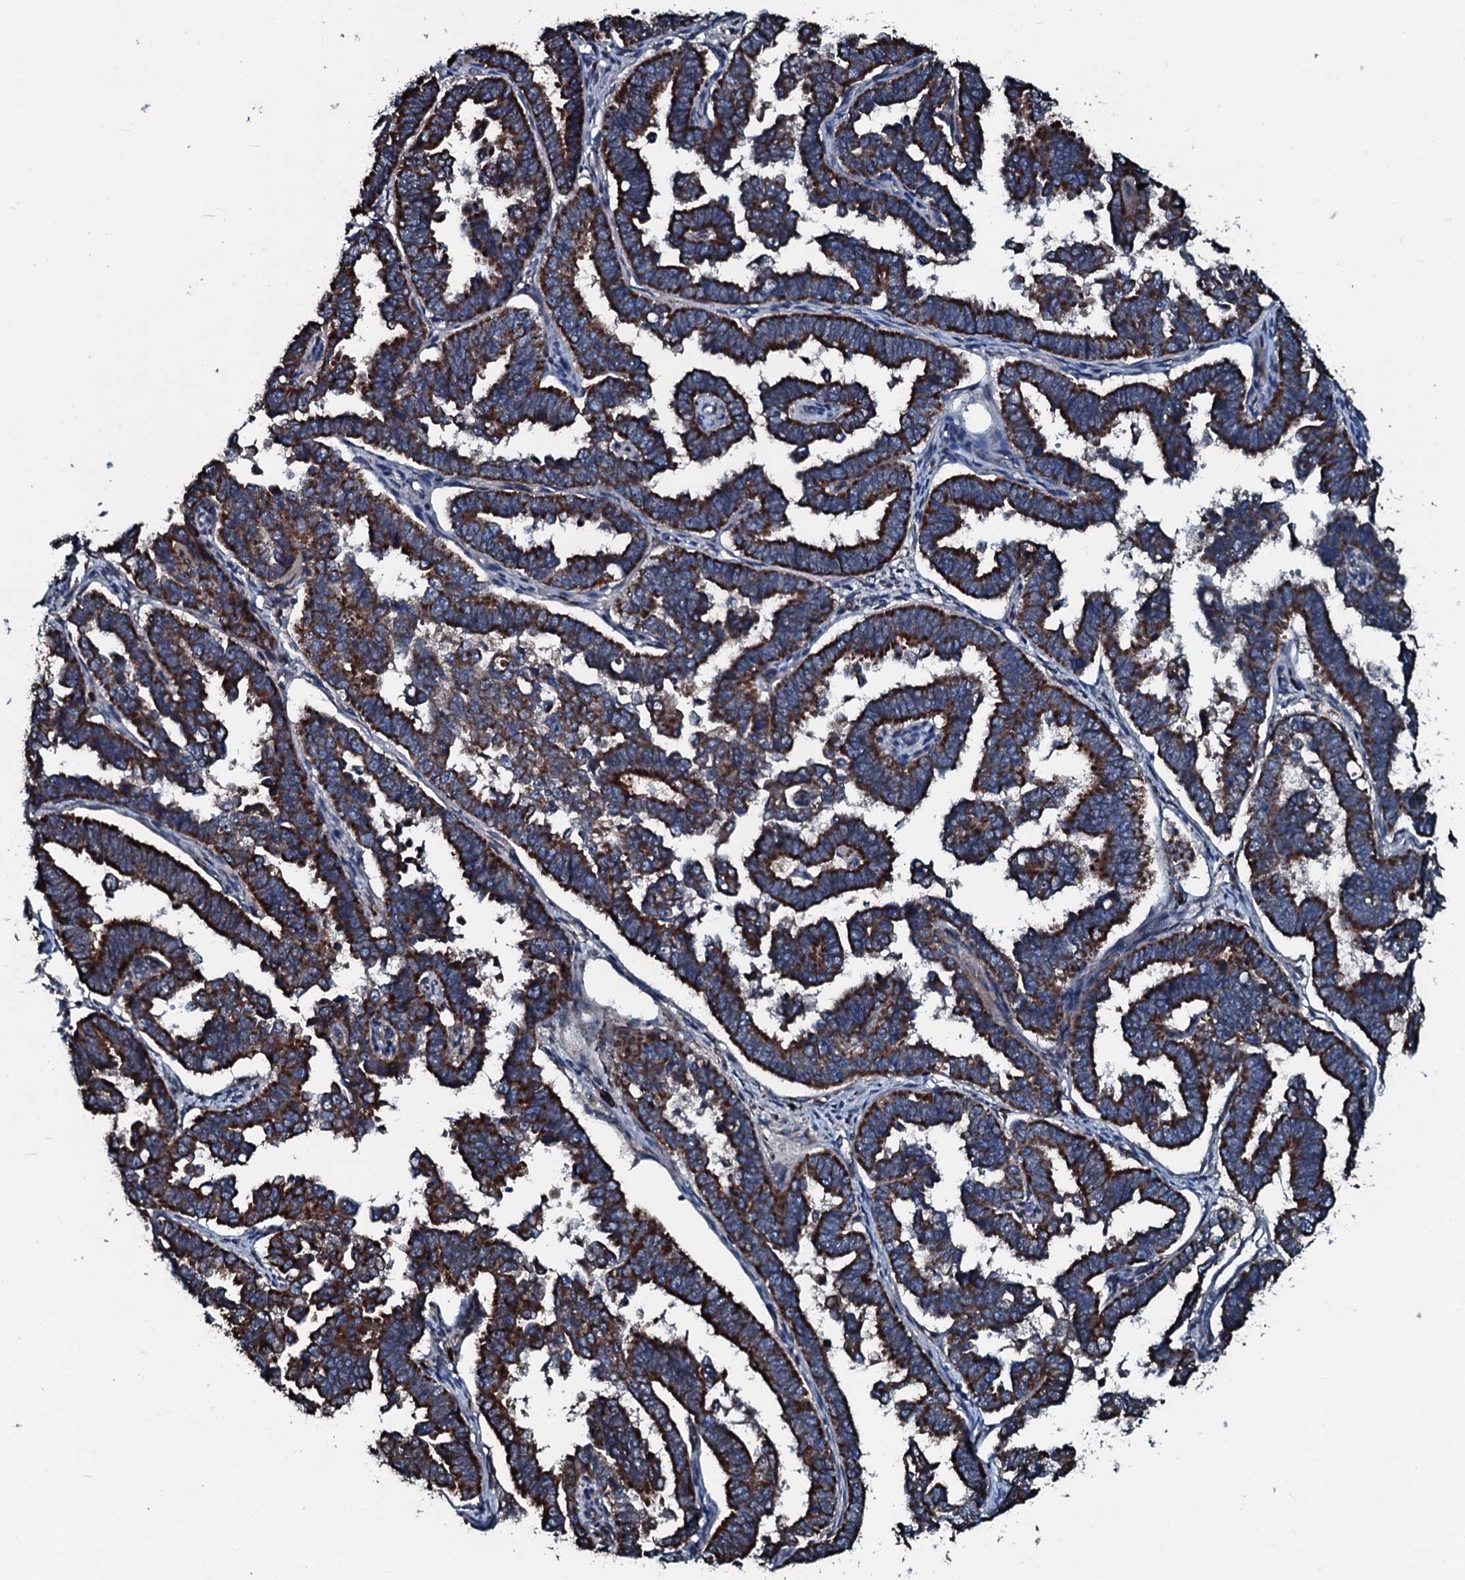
{"staining": {"intensity": "strong", "quantity": ">75%", "location": "cytoplasmic/membranous"}, "tissue": "endometrial cancer", "cell_type": "Tumor cells", "image_type": "cancer", "snomed": [{"axis": "morphology", "description": "Adenocarcinoma, NOS"}, {"axis": "topography", "description": "Endometrium"}], "caption": "Protein staining exhibits strong cytoplasmic/membranous staining in about >75% of tumor cells in adenocarcinoma (endometrial).", "gene": "ACSS3", "patient": {"sex": "female", "age": 75}}